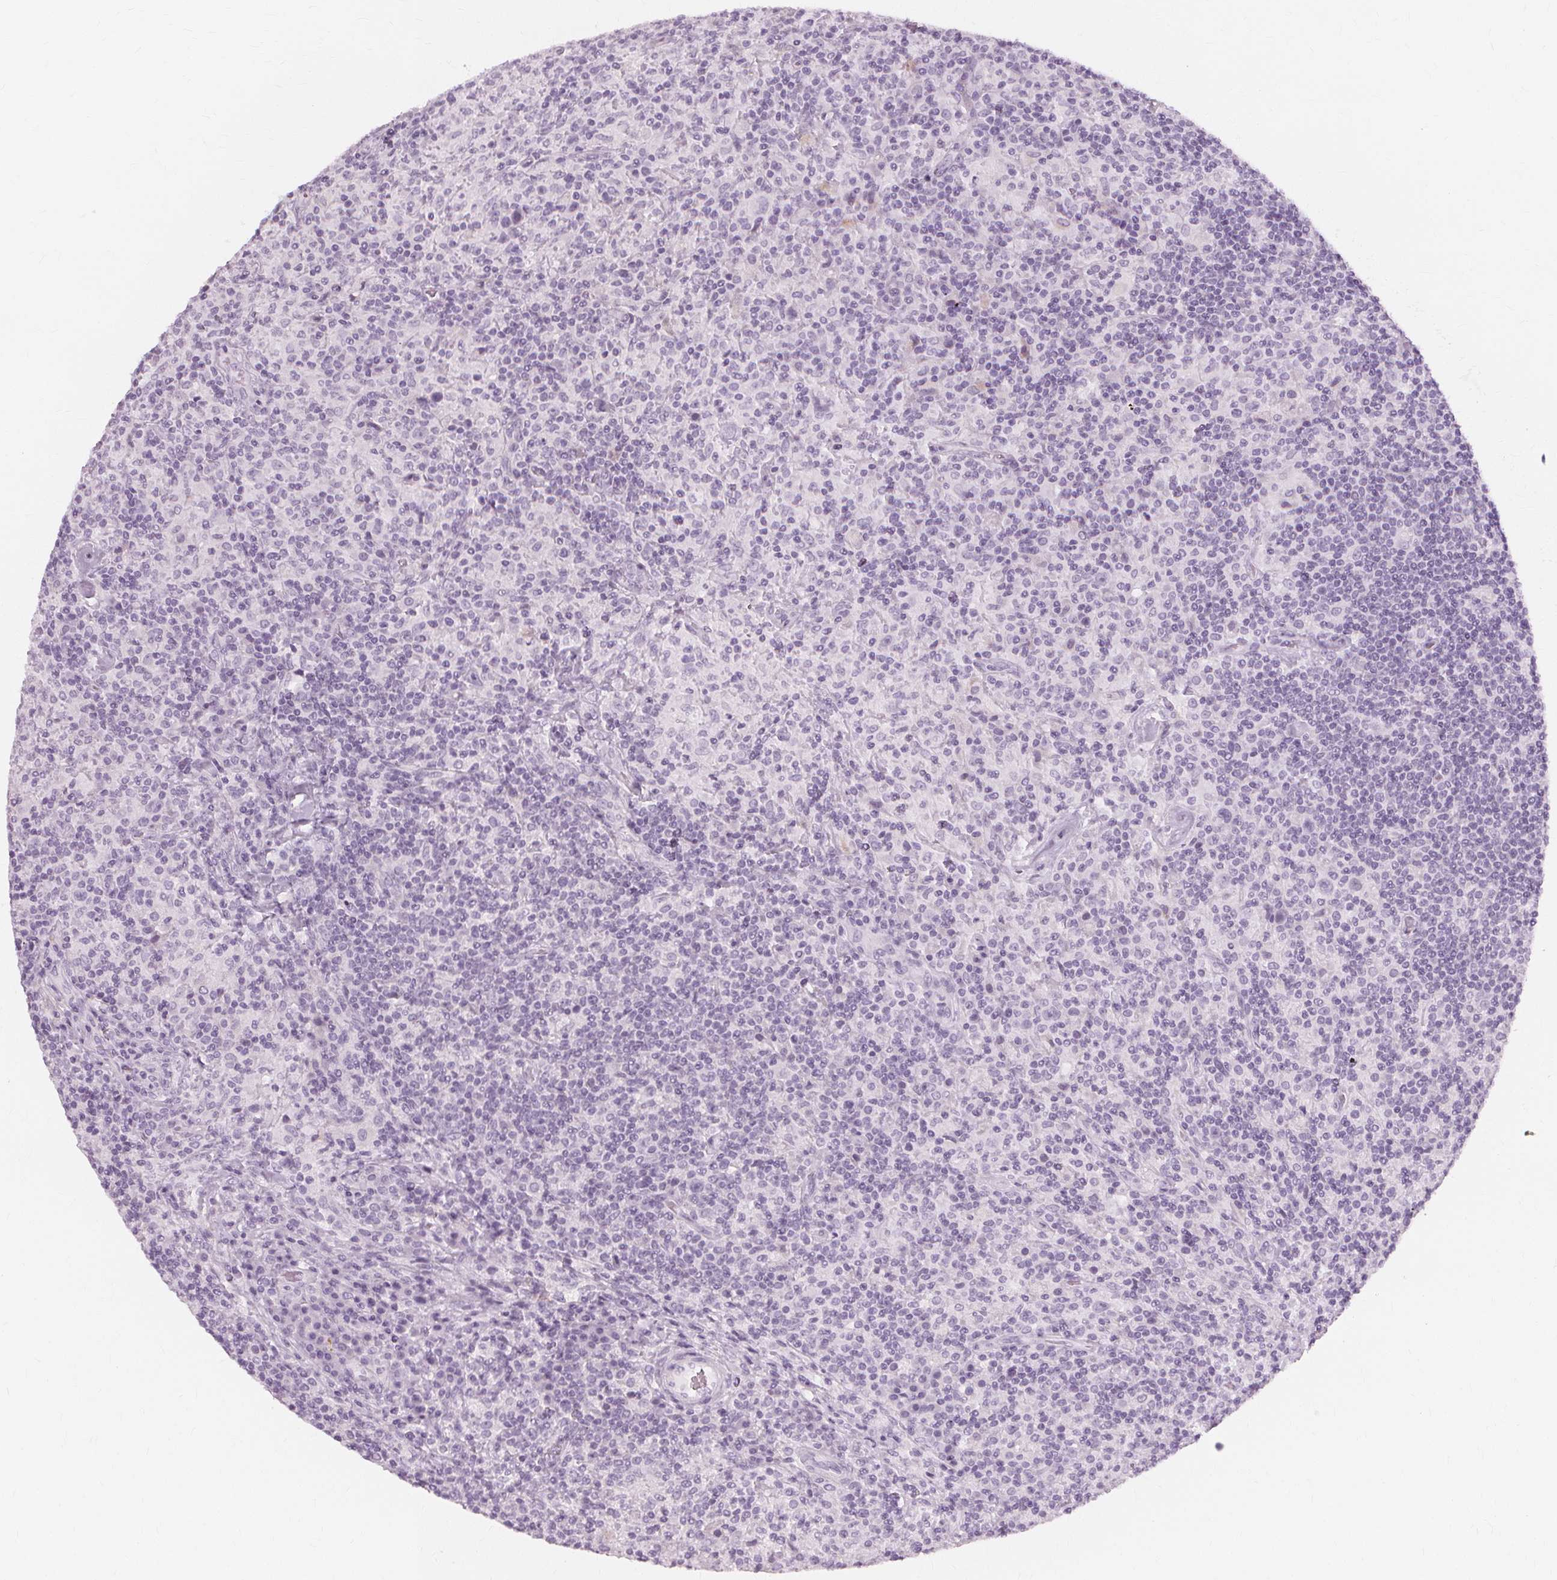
{"staining": {"intensity": "negative", "quantity": "none", "location": "none"}, "tissue": "lymphoma", "cell_type": "Tumor cells", "image_type": "cancer", "snomed": [{"axis": "morphology", "description": "Hodgkin's disease, NOS"}, {"axis": "topography", "description": "Lymph node"}], "caption": "Protein analysis of lymphoma demonstrates no significant staining in tumor cells.", "gene": "TFF1", "patient": {"sex": "male", "age": 70}}